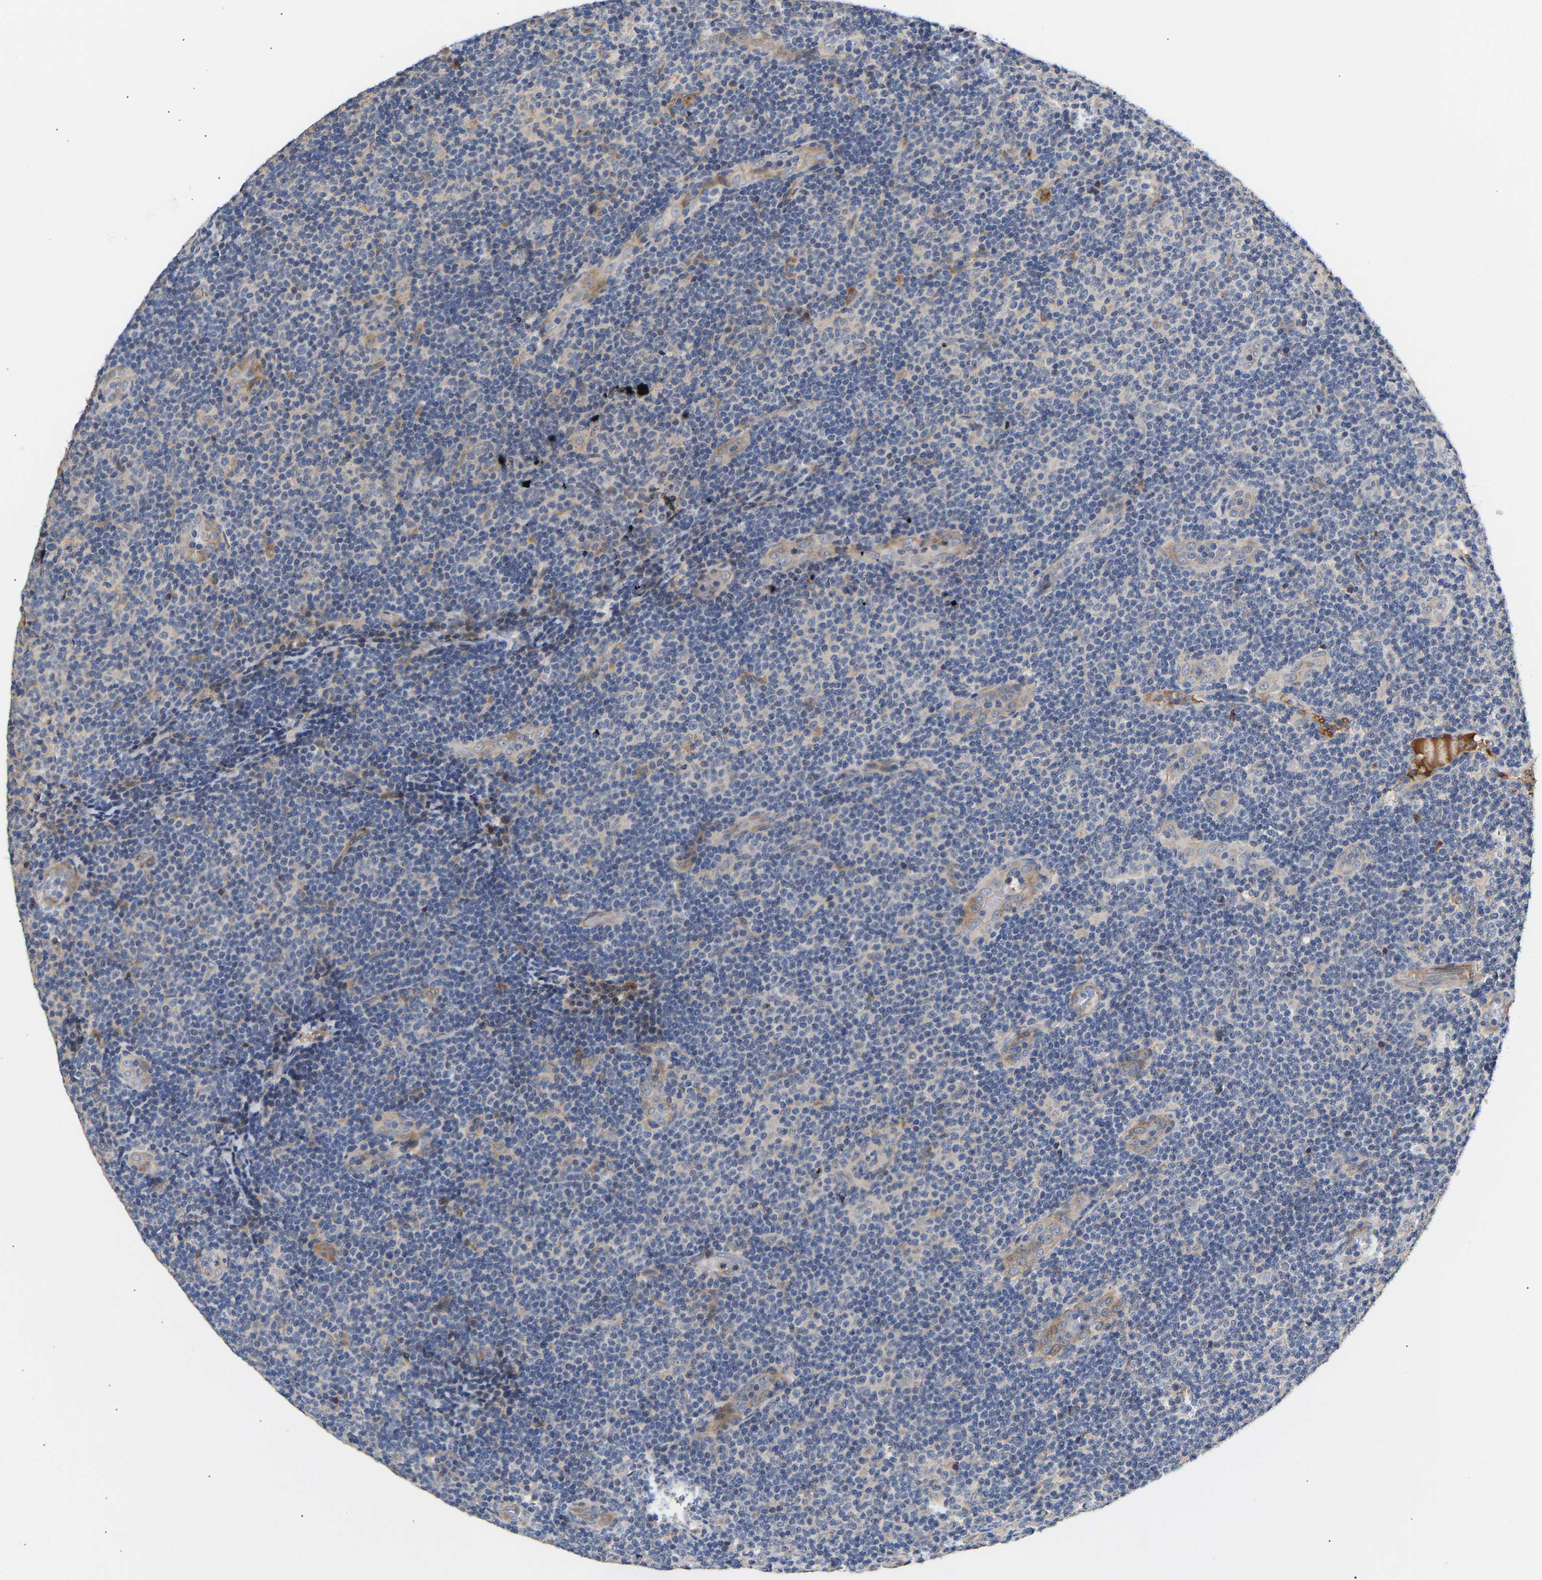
{"staining": {"intensity": "negative", "quantity": "none", "location": "none"}, "tissue": "lymphoma", "cell_type": "Tumor cells", "image_type": "cancer", "snomed": [{"axis": "morphology", "description": "Malignant lymphoma, non-Hodgkin's type, Low grade"}, {"axis": "topography", "description": "Lymph node"}], "caption": "High magnification brightfield microscopy of malignant lymphoma, non-Hodgkin's type (low-grade) stained with DAB (3,3'-diaminobenzidine) (brown) and counterstained with hematoxylin (blue): tumor cells show no significant staining.", "gene": "KASH5", "patient": {"sex": "male", "age": 83}}